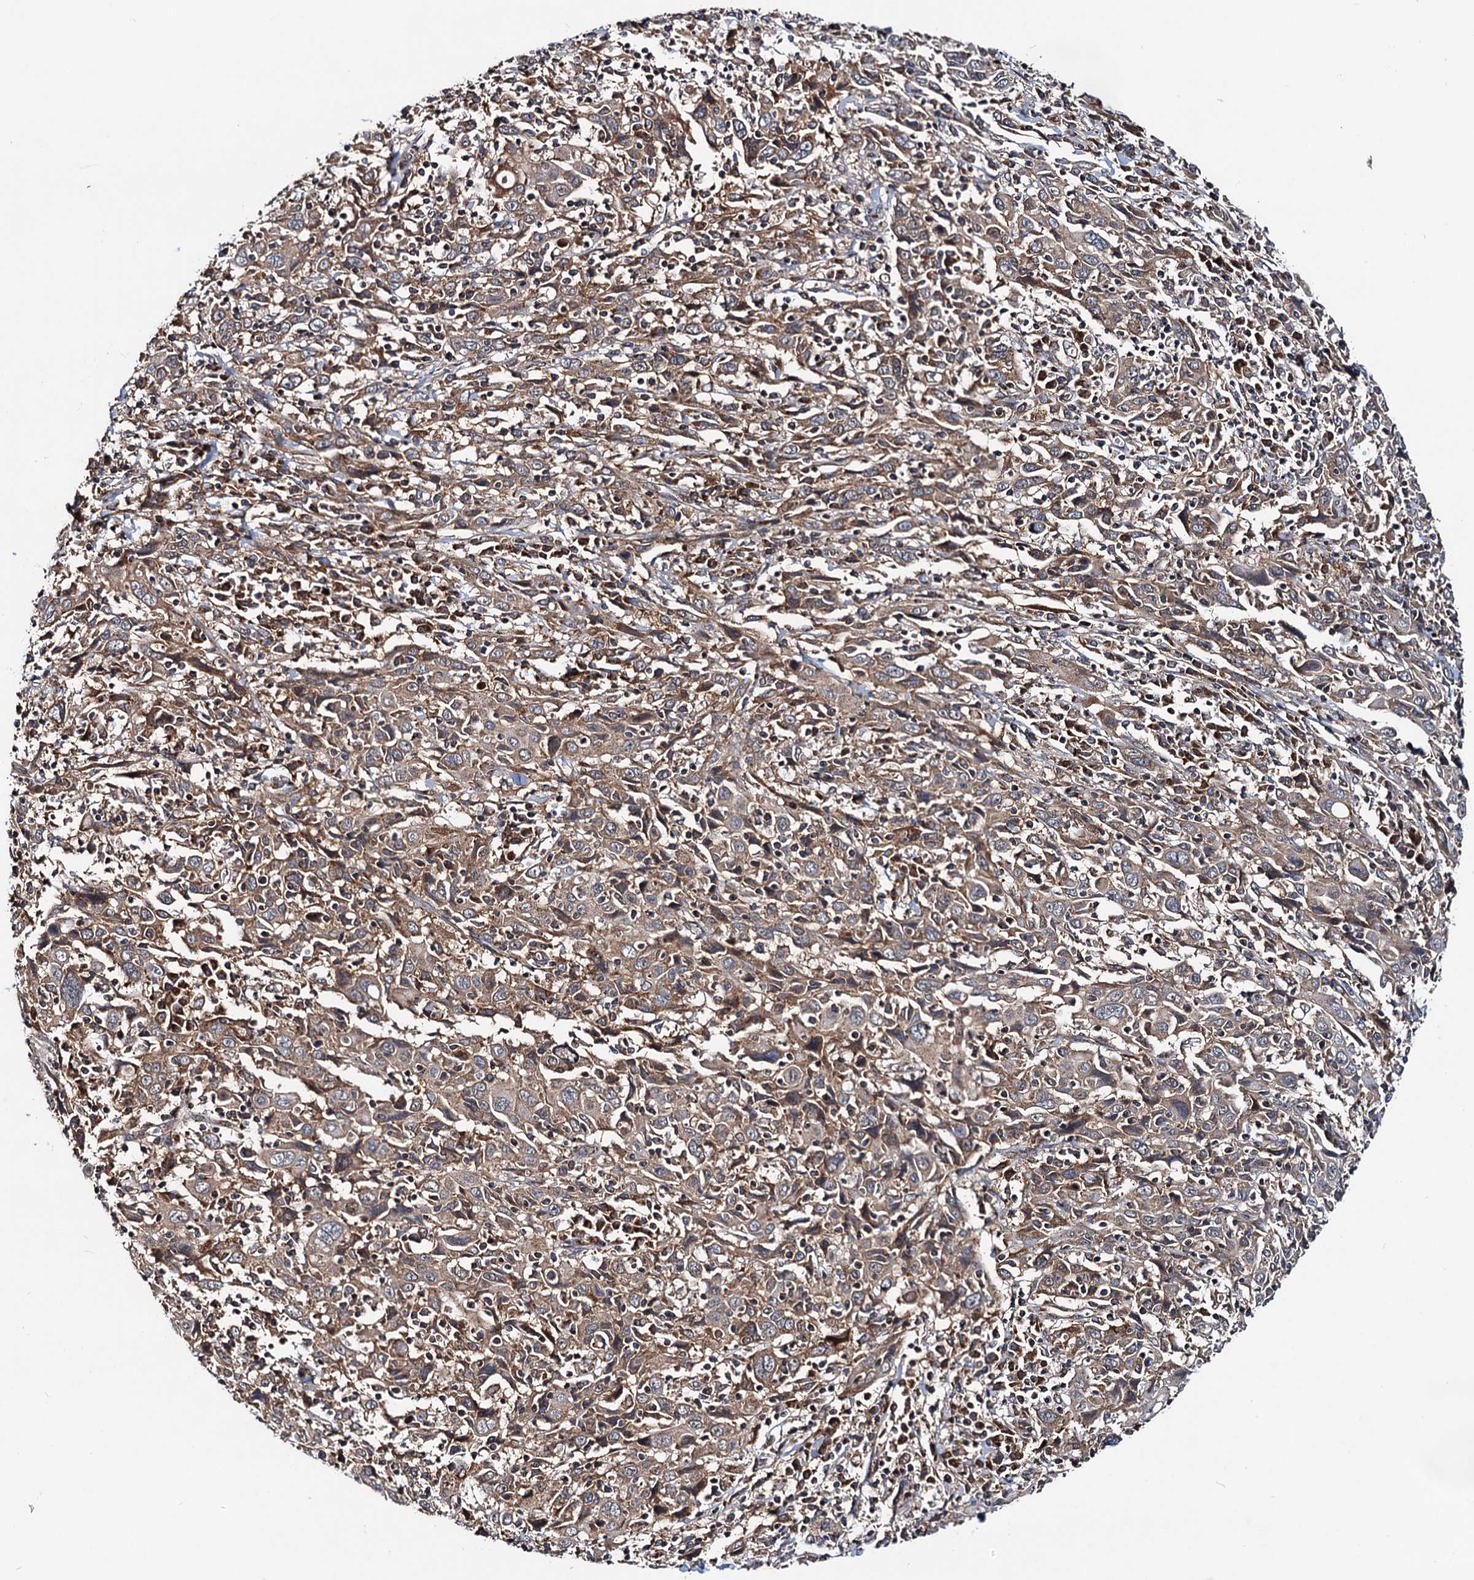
{"staining": {"intensity": "moderate", "quantity": ">75%", "location": "cytoplasmic/membranous"}, "tissue": "cervical cancer", "cell_type": "Tumor cells", "image_type": "cancer", "snomed": [{"axis": "morphology", "description": "Squamous cell carcinoma, NOS"}, {"axis": "topography", "description": "Cervix"}], "caption": "This is an image of immunohistochemistry staining of cervical cancer, which shows moderate staining in the cytoplasmic/membranous of tumor cells.", "gene": "CEP76", "patient": {"sex": "female", "age": 46}}